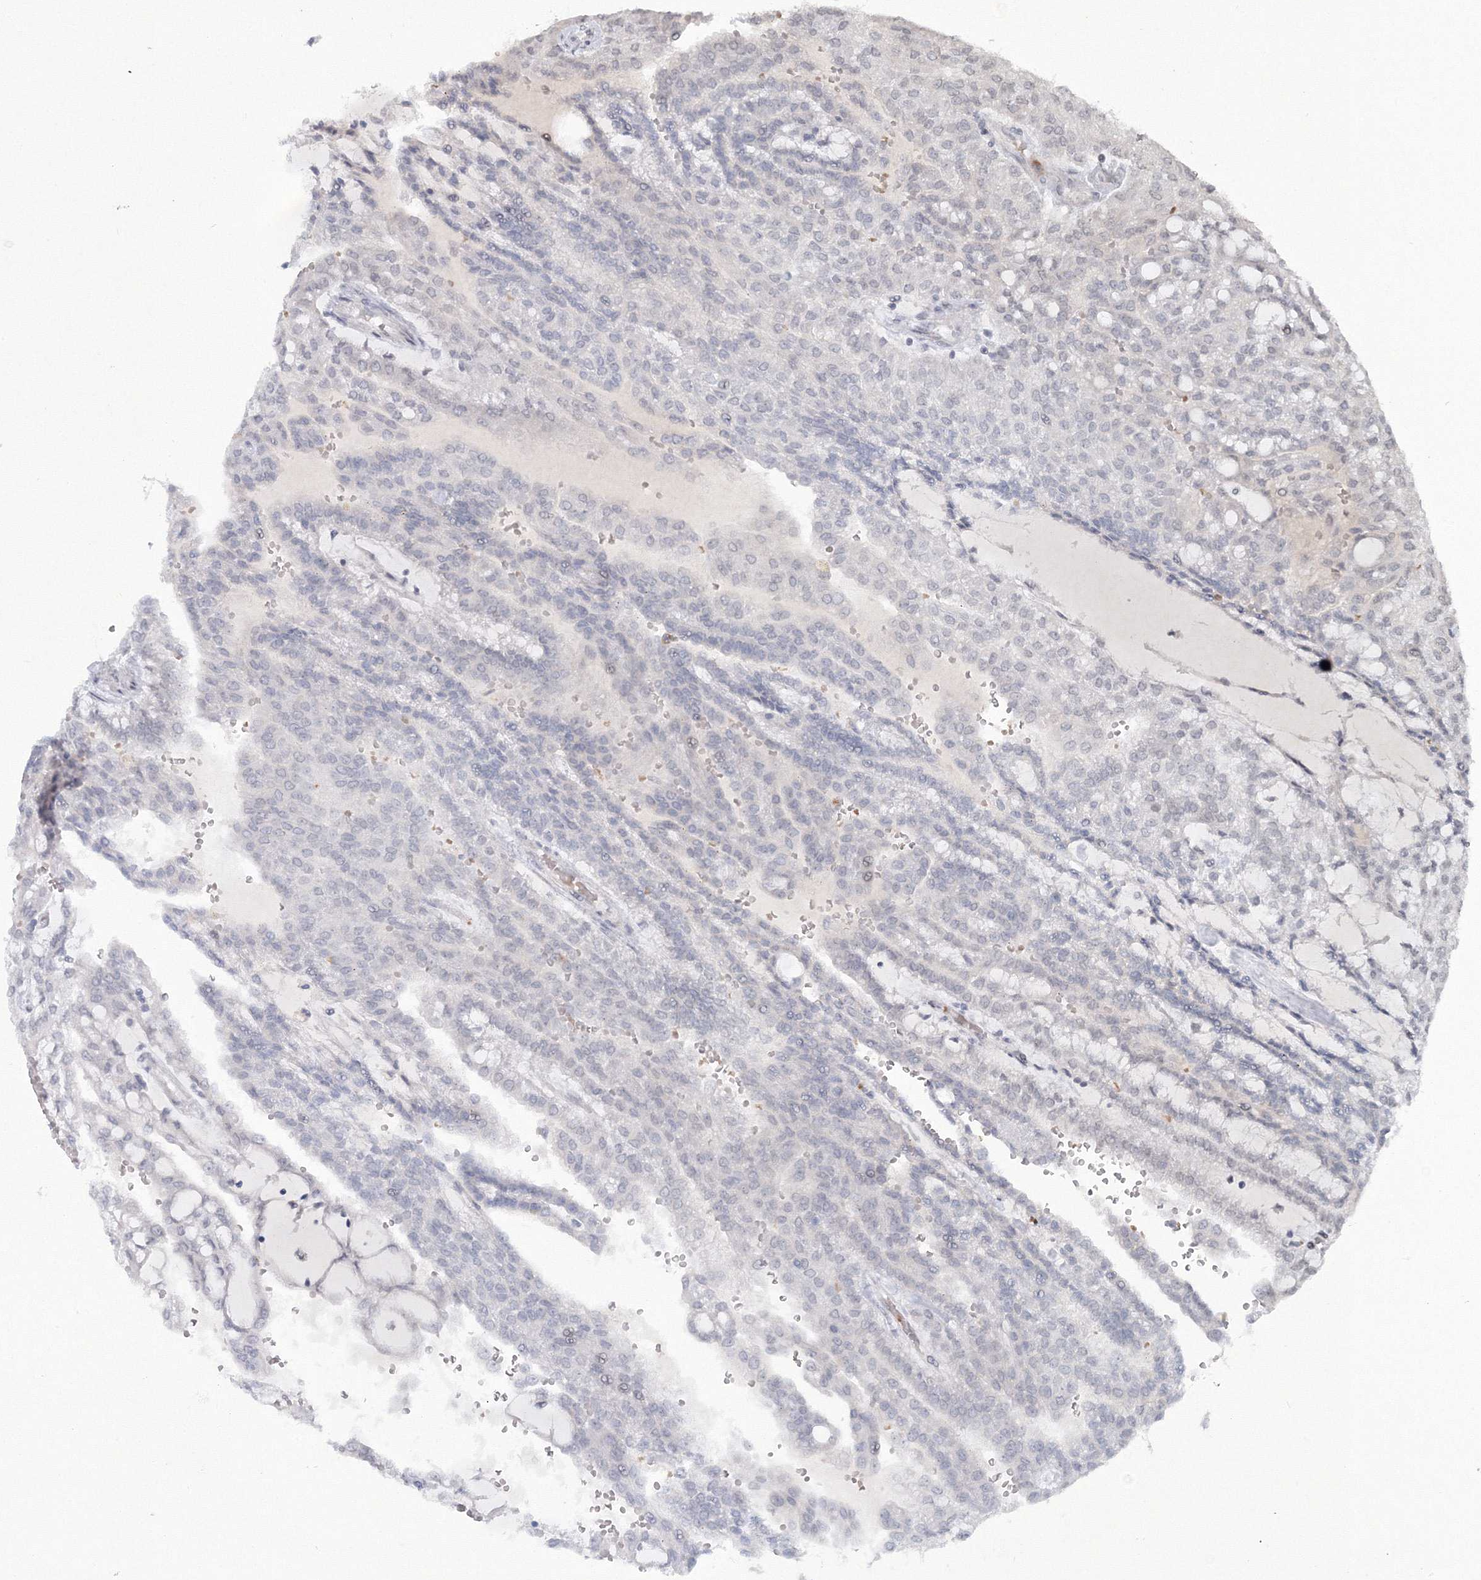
{"staining": {"intensity": "negative", "quantity": "none", "location": "none"}, "tissue": "renal cancer", "cell_type": "Tumor cells", "image_type": "cancer", "snomed": [{"axis": "morphology", "description": "Adenocarcinoma, NOS"}, {"axis": "topography", "description": "Kidney"}], "caption": "Immunohistochemical staining of renal cancer (adenocarcinoma) shows no significant staining in tumor cells.", "gene": "C3orf33", "patient": {"sex": "male", "age": 63}}